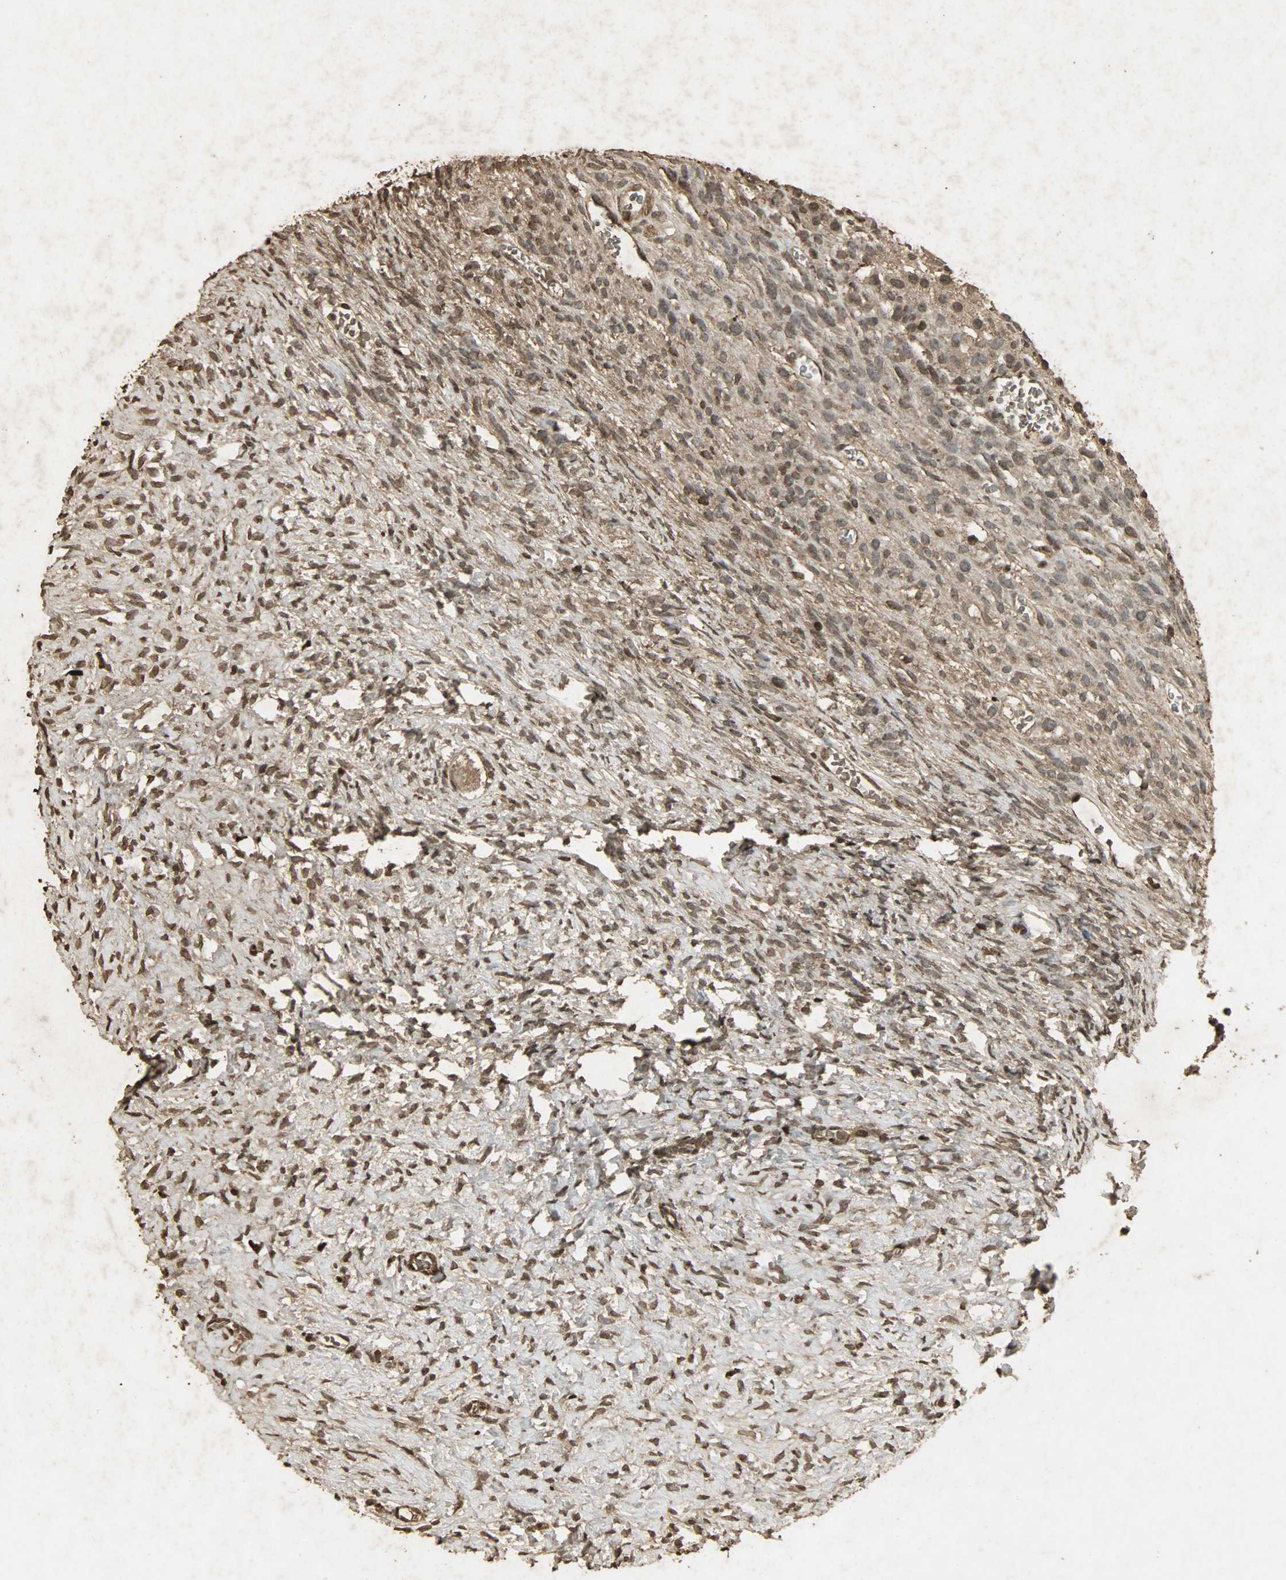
{"staining": {"intensity": "strong", "quantity": ">75%", "location": "nuclear"}, "tissue": "ovary", "cell_type": "Ovarian stroma cells", "image_type": "normal", "snomed": [{"axis": "morphology", "description": "Normal tissue, NOS"}, {"axis": "topography", "description": "Ovary"}], "caption": "Immunohistochemistry photomicrograph of unremarkable ovary: ovary stained using immunohistochemistry shows high levels of strong protein expression localized specifically in the nuclear of ovarian stroma cells, appearing as a nuclear brown color.", "gene": "PPP3R1", "patient": {"sex": "female", "age": 35}}